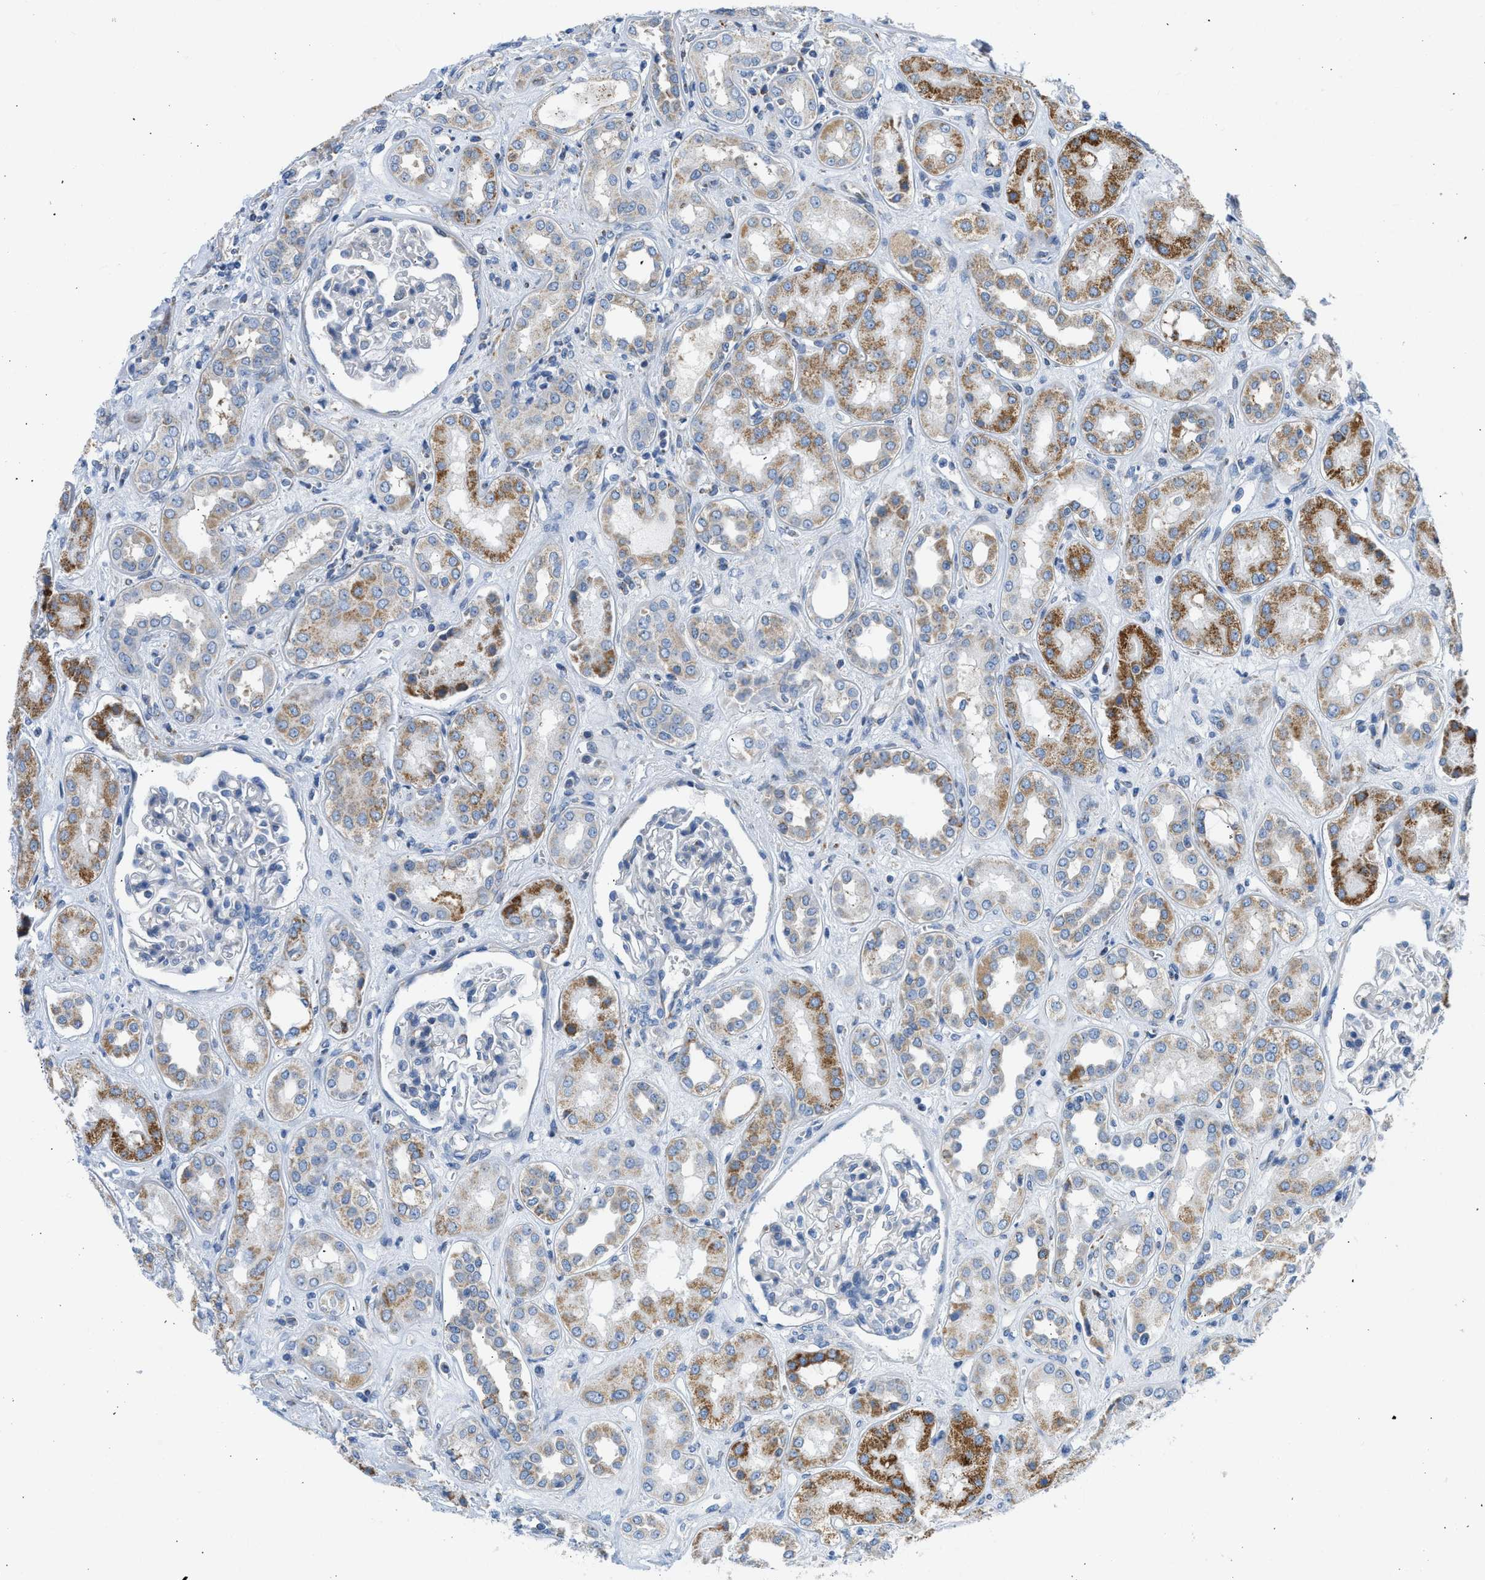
{"staining": {"intensity": "negative", "quantity": "none", "location": "none"}, "tissue": "kidney", "cell_type": "Cells in glomeruli", "image_type": "normal", "snomed": [{"axis": "morphology", "description": "Normal tissue, NOS"}, {"axis": "topography", "description": "Kidney"}], "caption": "Immunohistochemical staining of benign kidney reveals no significant positivity in cells in glomeruli. (DAB IHC with hematoxylin counter stain).", "gene": "CAMKK2", "patient": {"sex": "male", "age": 59}}